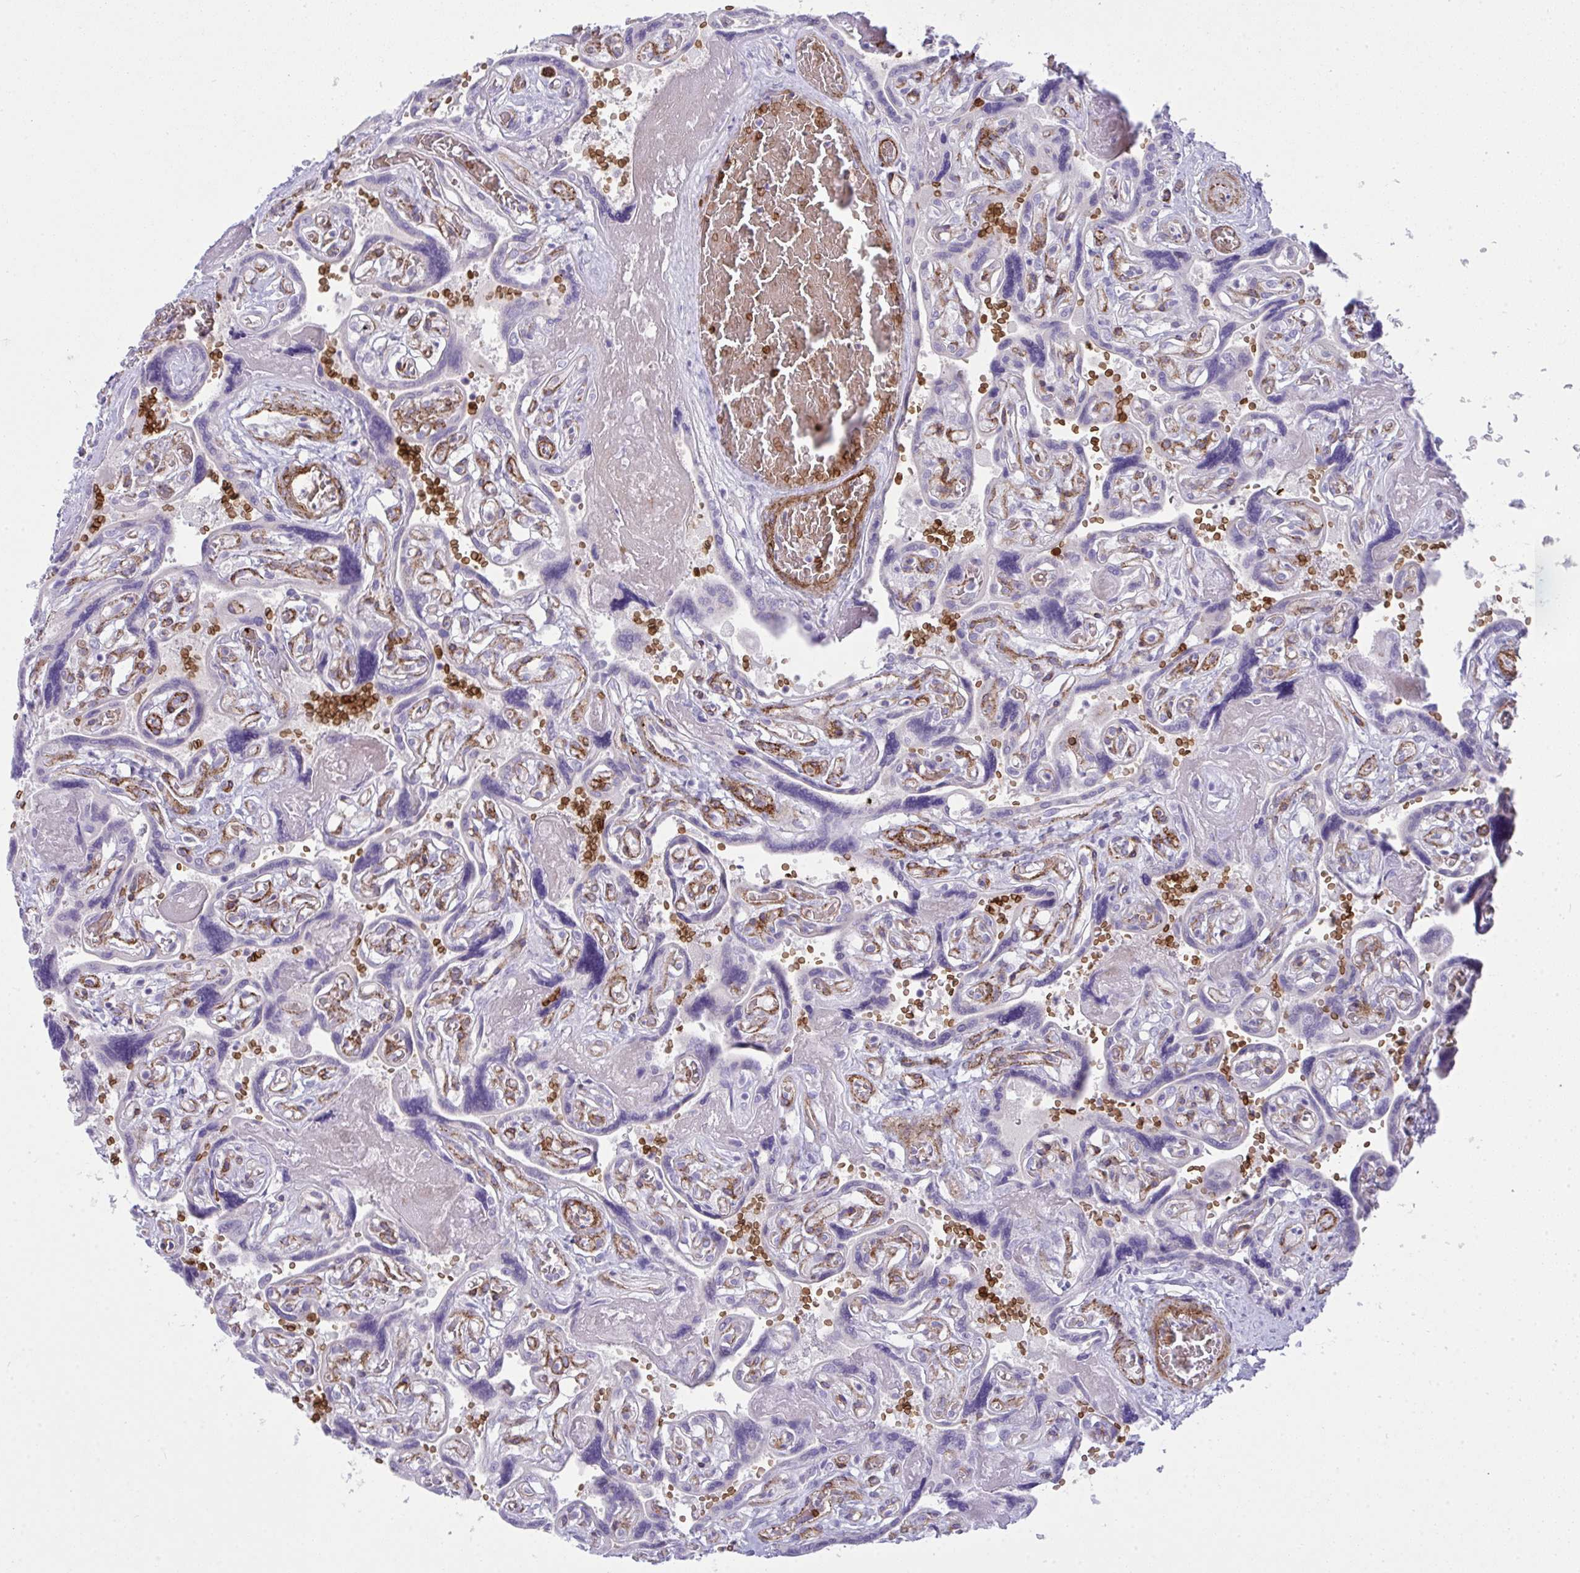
{"staining": {"intensity": "negative", "quantity": "none", "location": "none"}, "tissue": "placenta", "cell_type": "Decidual cells", "image_type": "normal", "snomed": [{"axis": "morphology", "description": "Normal tissue, NOS"}, {"axis": "topography", "description": "Placenta"}], "caption": "Immunohistochemical staining of unremarkable placenta demonstrates no significant staining in decidual cells.", "gene": "SPTB", "patient": {"sex": "female", "age": 32}}